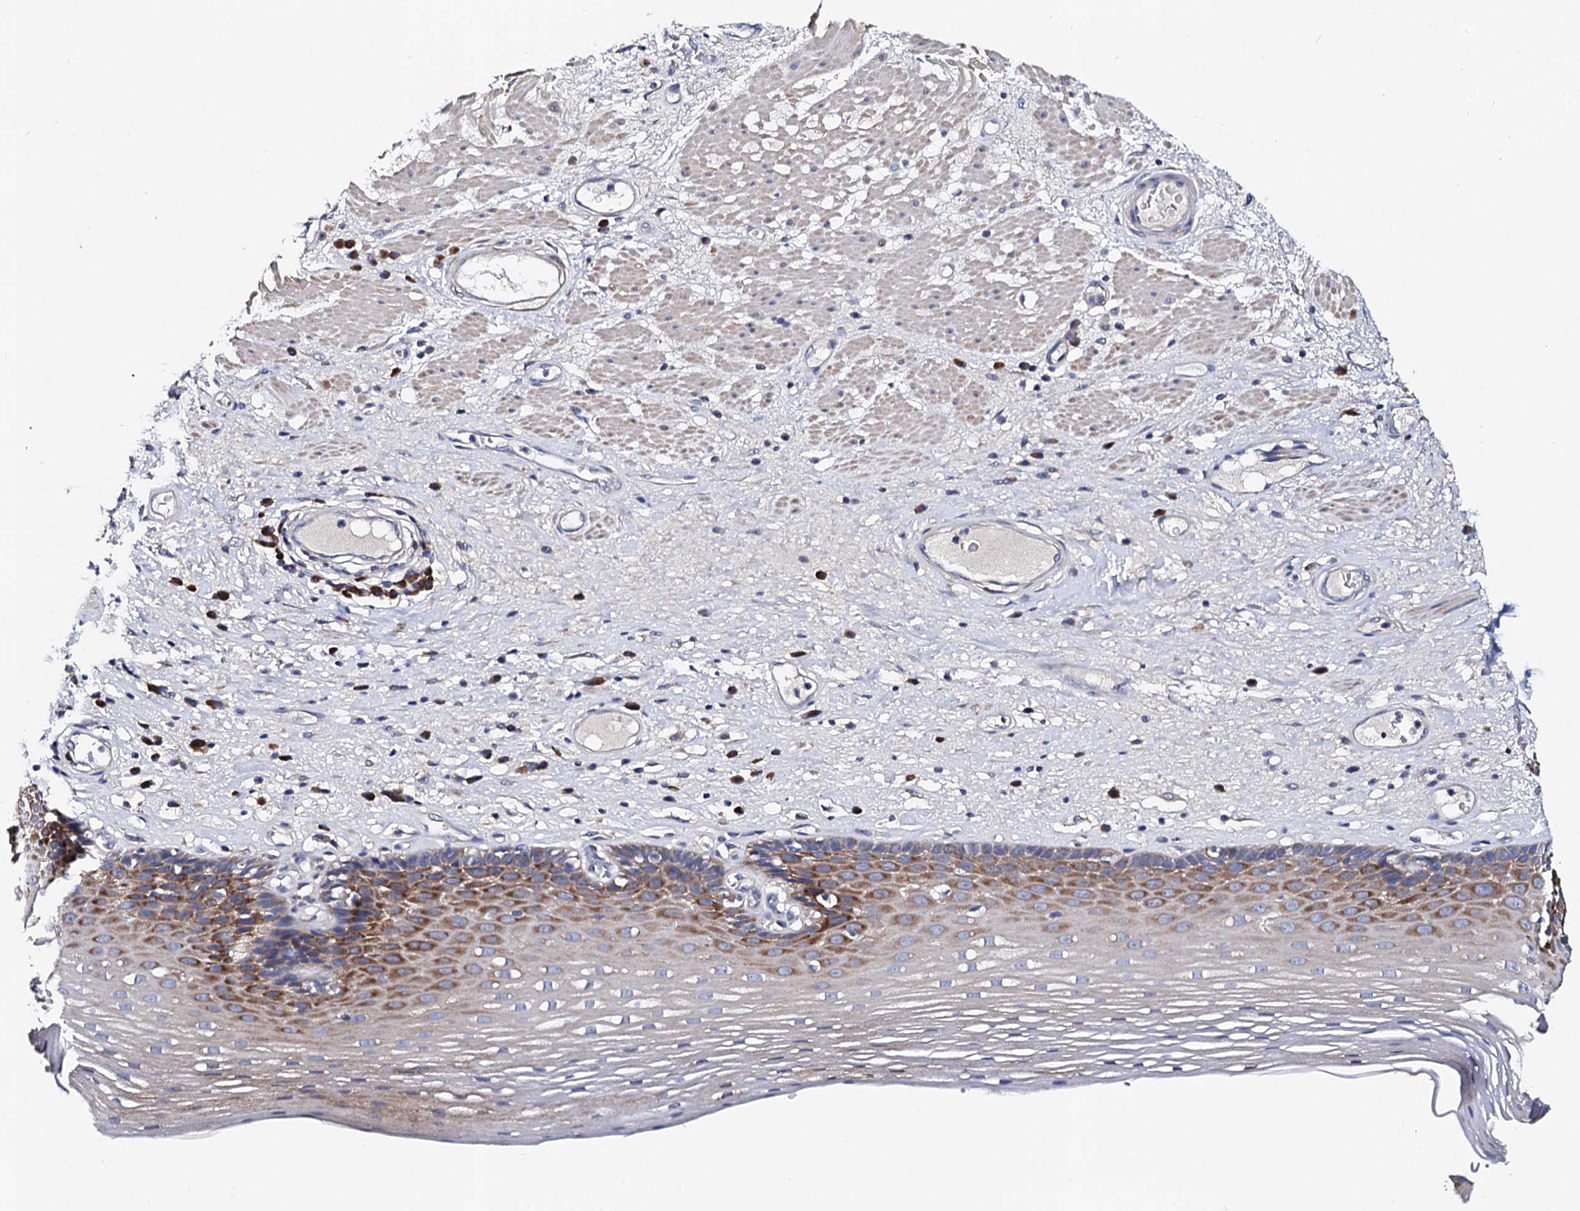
{"staining": {"intensity": "moderate", "quantity": "25%-75%", "location": "cytoplasmic/membranous"}, "tissue": "esophagus", "cell_type": "Squamous epithelial cells", "image_type": "normal", "snomed": [{"axis": "morphology", "description": "Normal tissue, NOS"}, {"axis": "topography", "description": "Esophagus"}], "caption": "Human esophagus stained with a protein marker shows moderate staining in squamous epithelial cells.", "gene": "NUP58", "patient": {"sex": "male", "age": 62}}